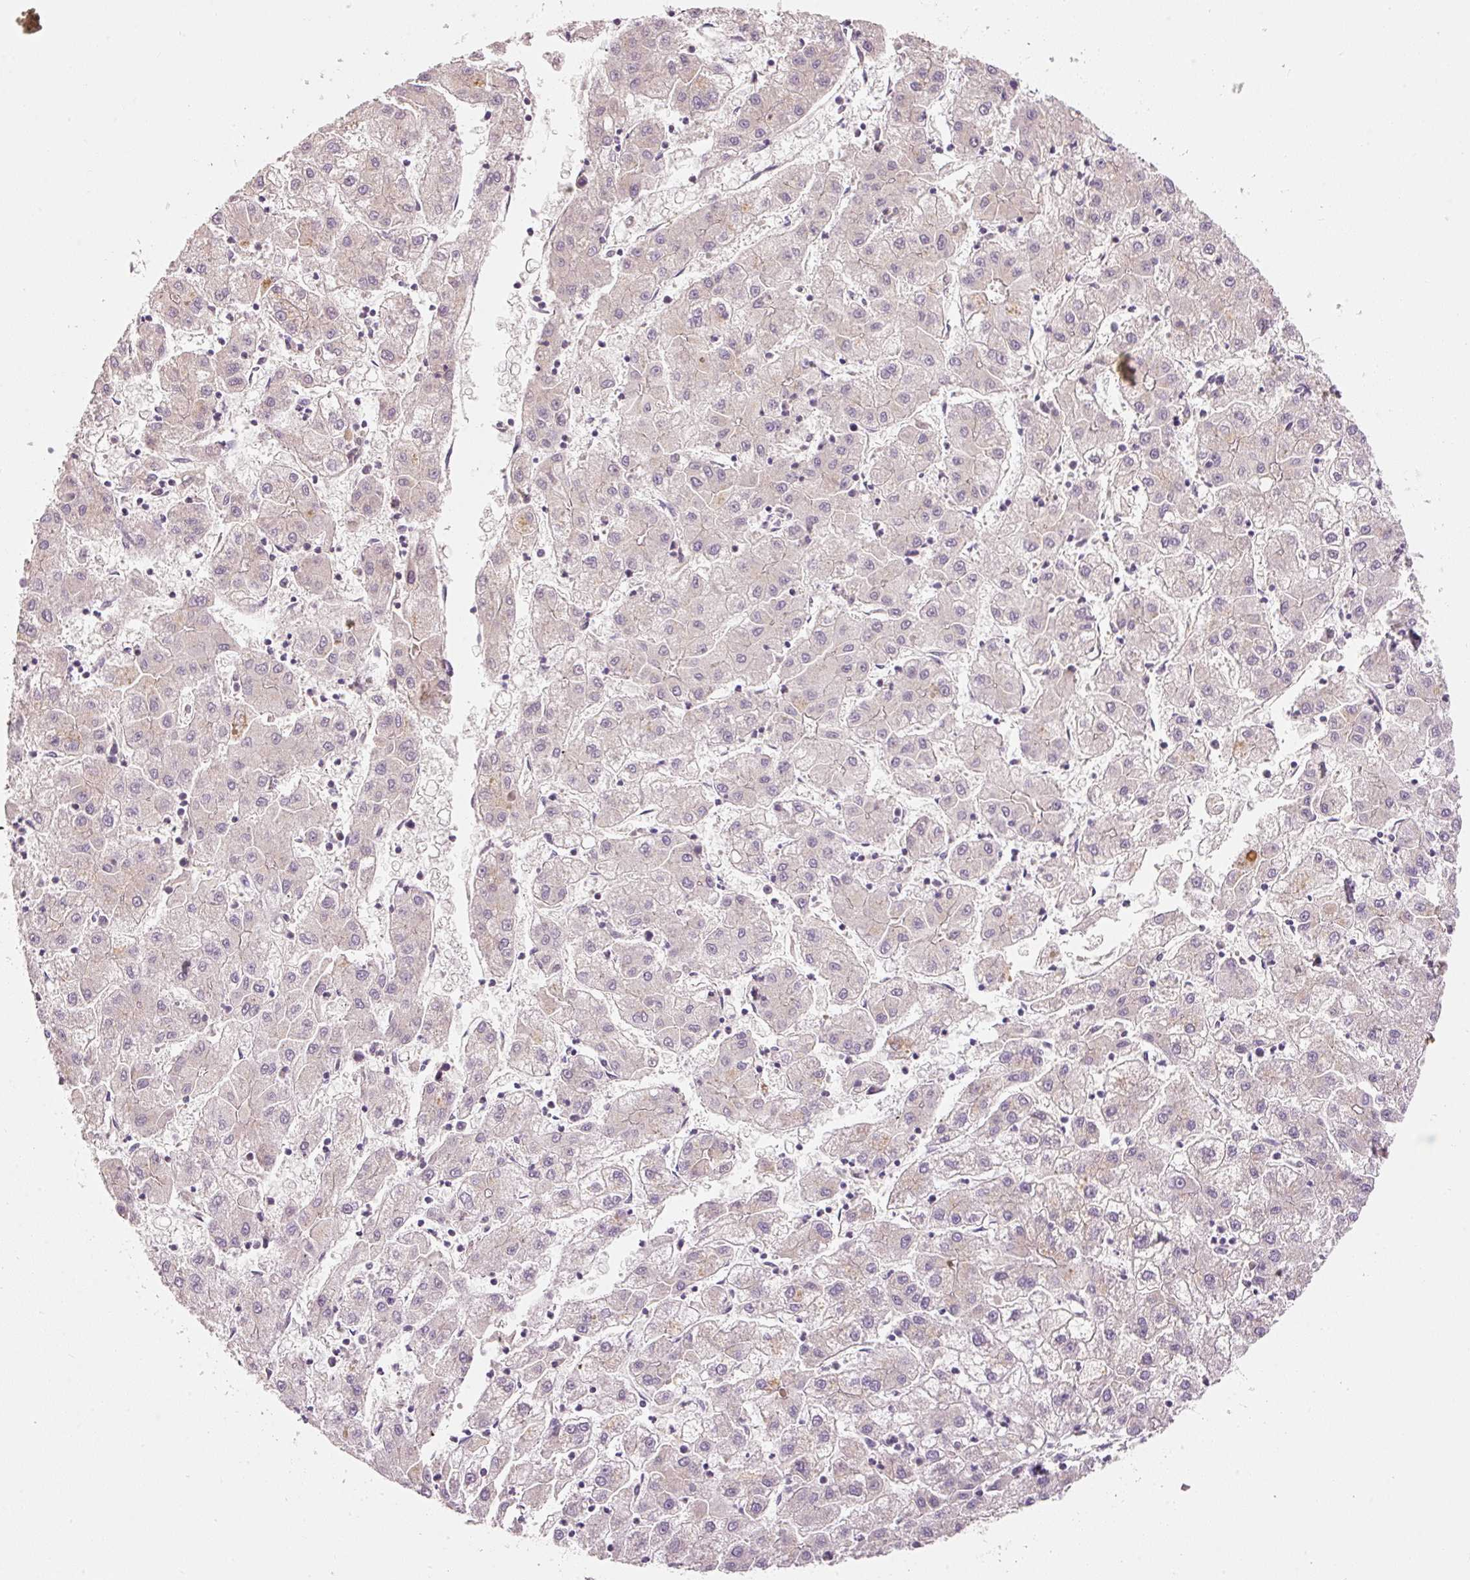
{"staining": {"intensity": "negative", "quantity": "none", "location": "none"}, "tissue": "liver cancer", "cell_type": "Tumor cells", "image_type": "cancer", "snomed": [{"axis": "morphology", "description": "Carcinoma, Hepatocellular, NOS"}, {"axis": "topography", "description": "Liver"}], "caption": "An immunohistochemistry micrograph of liver cancer (hepatocellular carcinoma) is shown. There is no staining in tumor cells of liver cancer (hepatocellular carcinoma). The staining is performed using DAB brown chromogen with nuclei counter-stained in using hematoxylin.", "gene": "RNF167", "patient": {"sex": "male", "age": 72}}